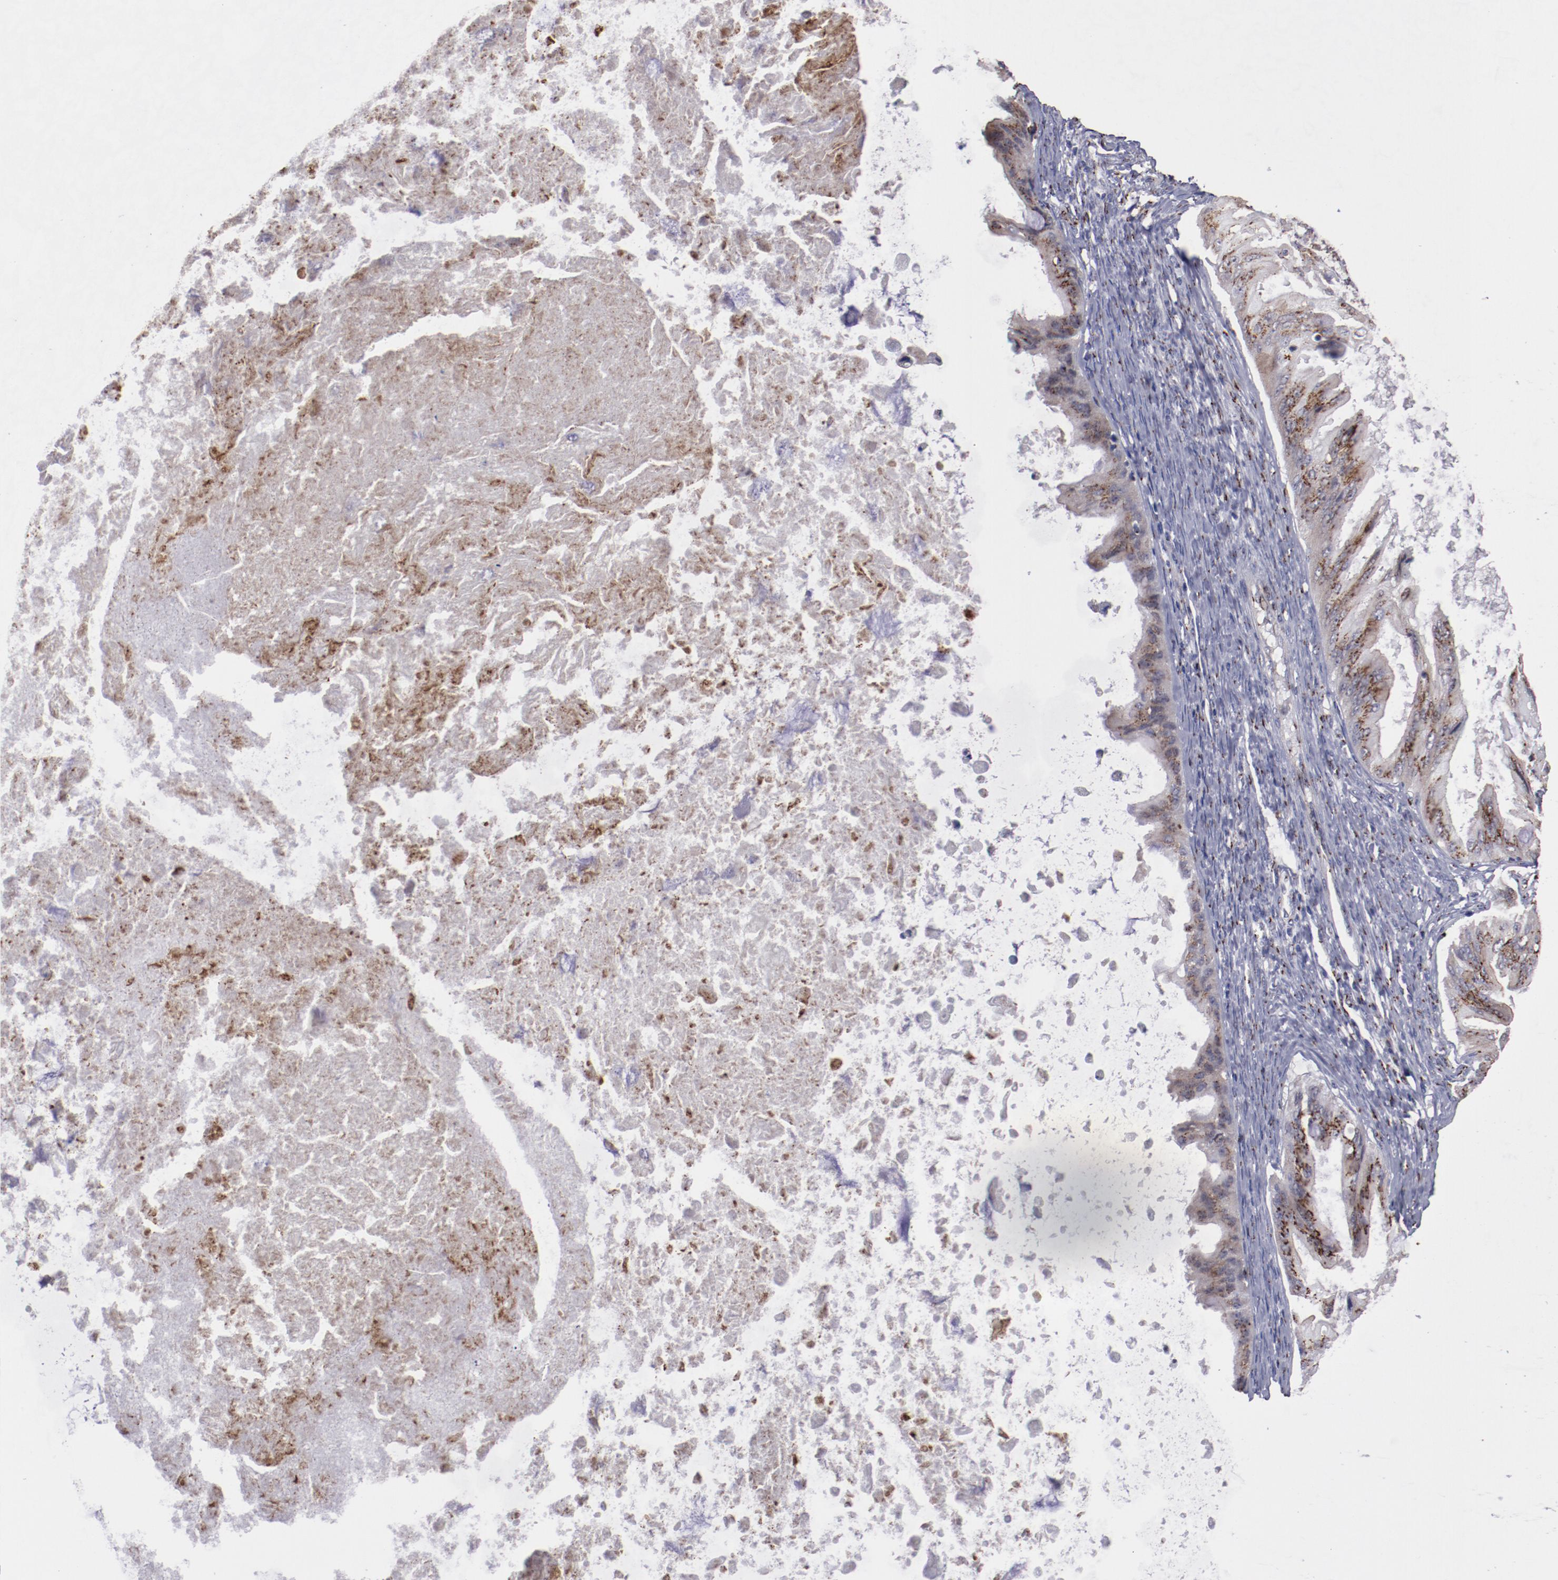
{"staining": {"intensity": "strong", "quantity": ">75%", "location": "cytoplasmic/membranous"}, "tissue": "ovarian cancer", "cell_type": "Tumor cells", "image_type": "cancer", "snomed": [{"axis": "morphology", "description": "Cystadenocarcinoma, mucinous, NOS"}, {"axis": "topography", "description": "Ovary"}], "caption": "Strong cytoplasmic/membranous staining for a protein is identified in approximately >75% of tumor cells of ovarian mucinous cystadenocarcinoma using immunohistochemistry.", "gene": "GOLIM4", "patient": {"sex": "female", "age": 37}}